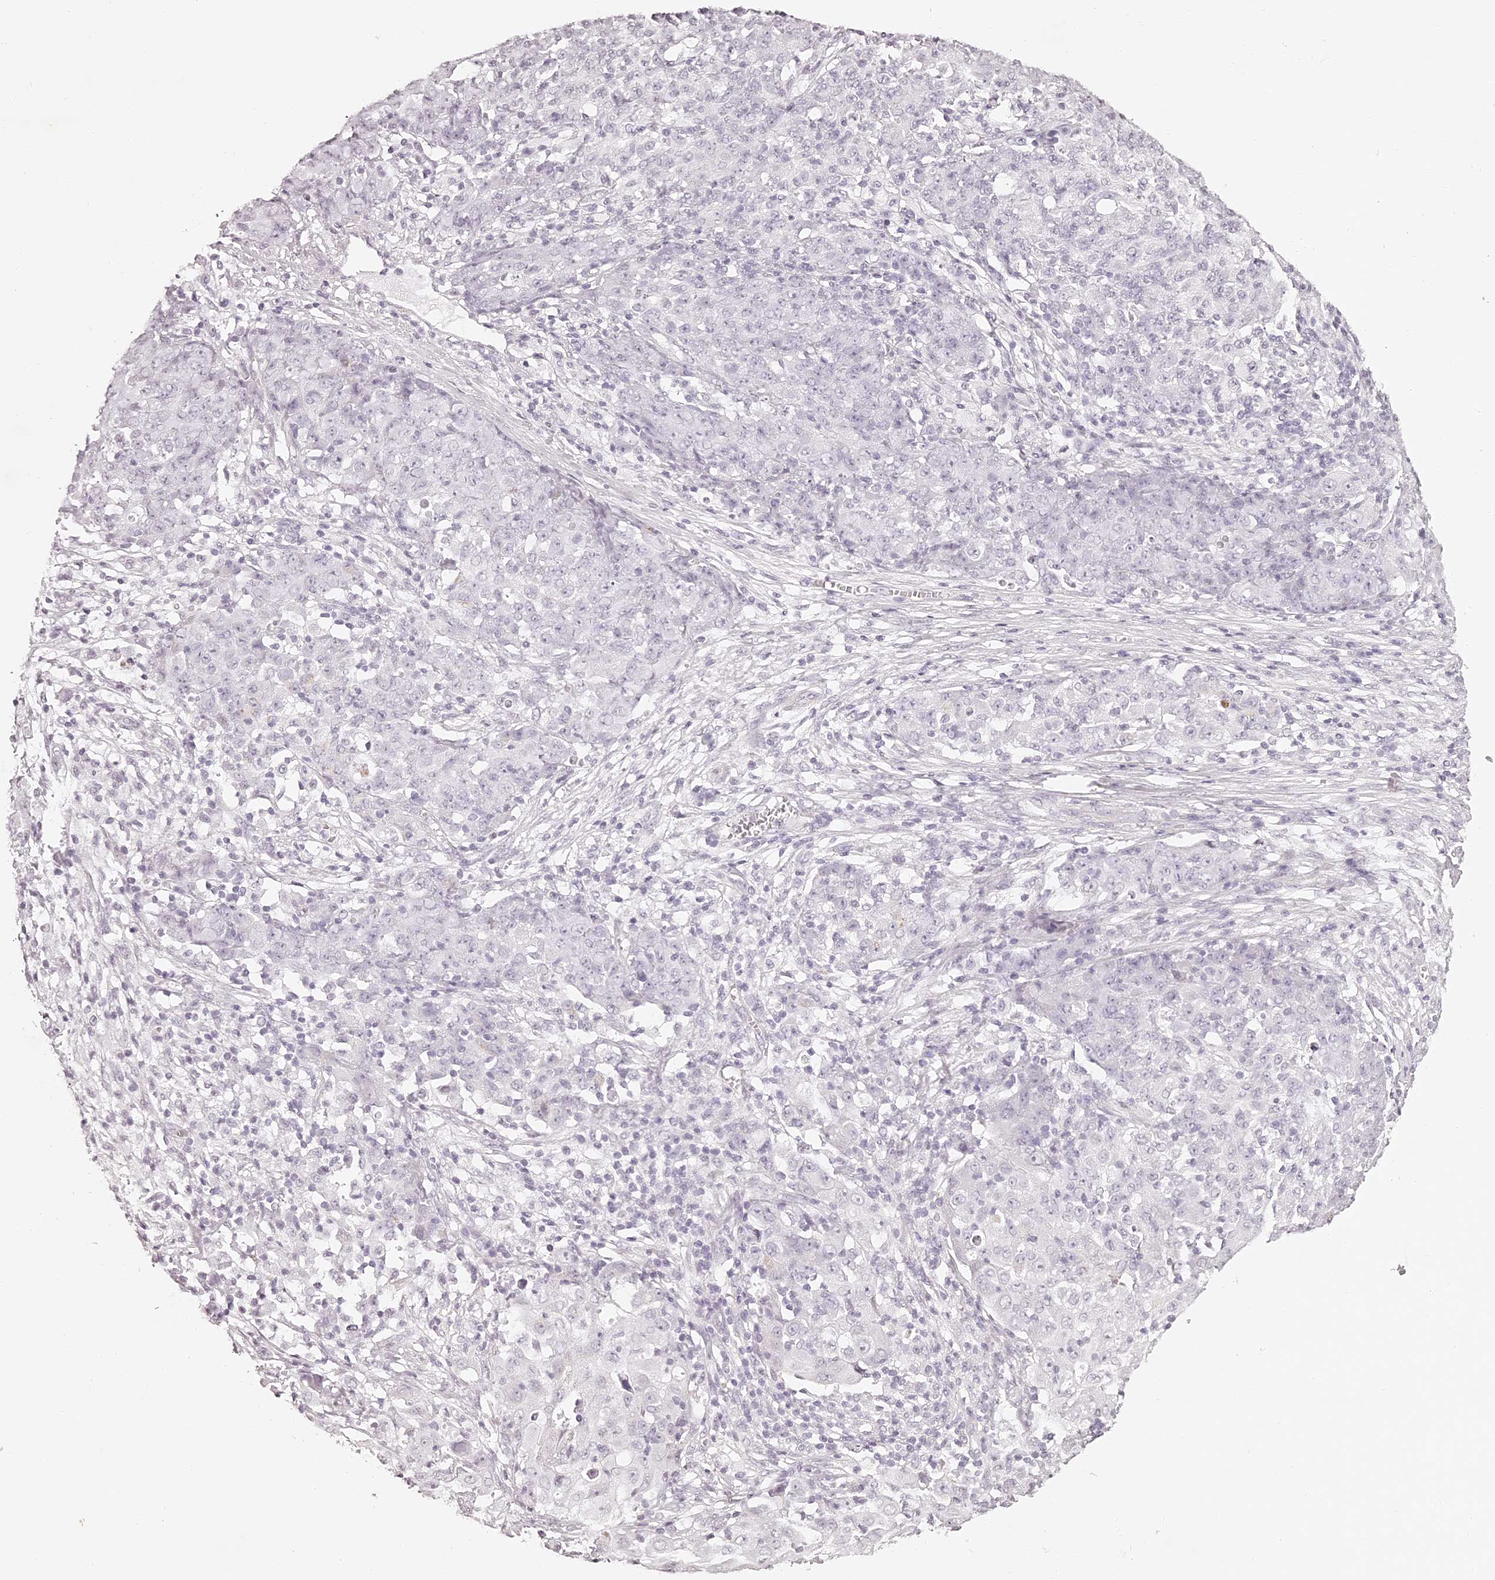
{"staining": {"intensity": "negative", "quantity": "none", "location": "none"}, "tissue": "ovarian cancer", "cell_type": "Tumor cells", "image_type": "cancer", "snomed": [{"axis": "morphology", "description": "Carcinoma, endometroid"}, {"axis": "topography", "description": "Ovary"}], "caption": "This is an IHC image of endometroid carcinoma (ovarian). There is no positivity in tumor cells.", "gene": "ELAPOR1", "patient": {"sex": "female", "age": 42}}